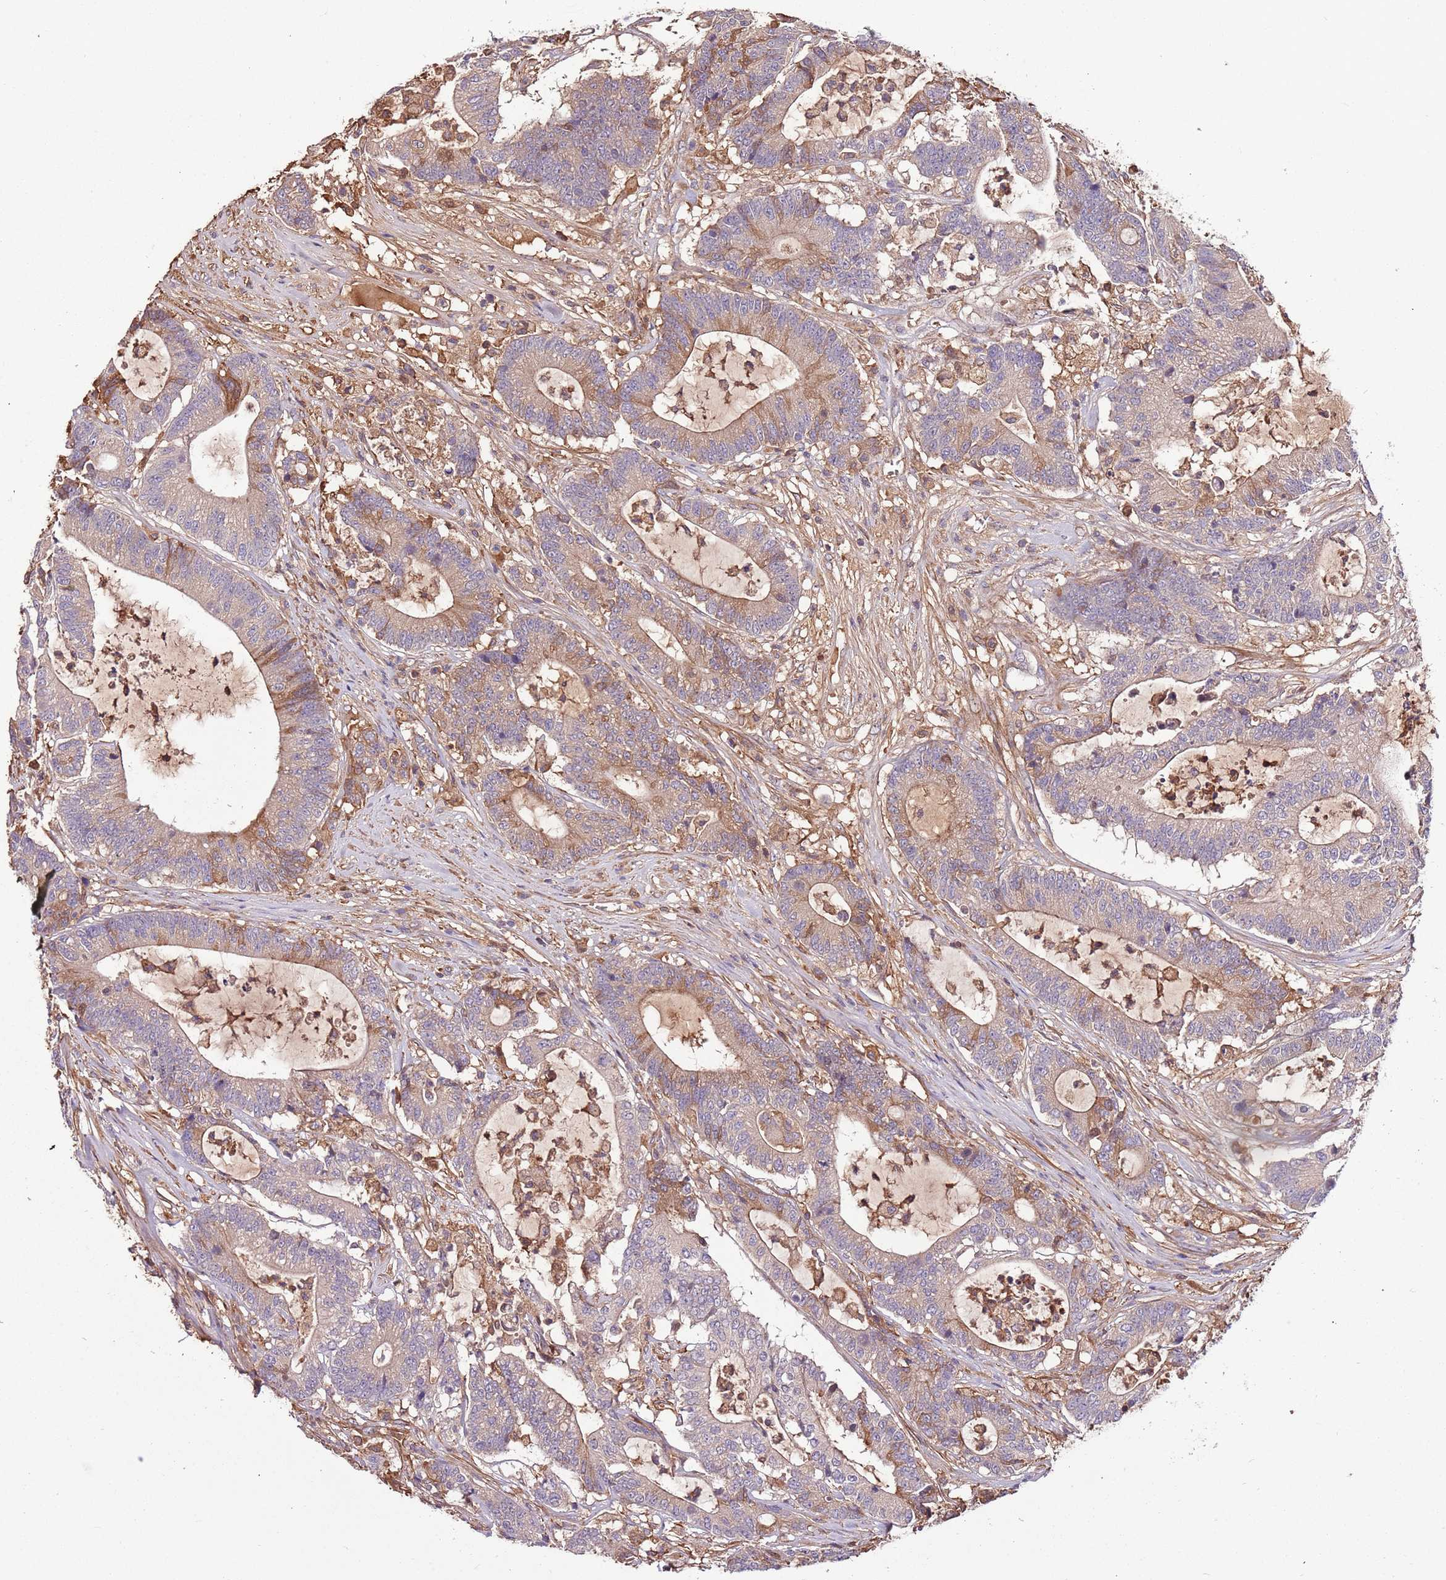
{"staining": {"intensity": "weak", "quantity": "25%-75%", "location": "cytoplasmic/membranous"}, "tissue": "colorectal cancer", "cell_type": "Tumor cells", "image_type": "cancer", "snomed": [{"axis": "morphology", "description": "Adenocarcinoma, NOS"}, {"axis": "topography", "description": "Colon"}], "caption": "This is a histology image of immunohistochemistry staining of colorectal adenocarcinoma, which shows weak positivity in the cytoplasmic/membranous of tumor cells.", "gene": "DENR", "patient": {"sex": "female", "age": 84}}